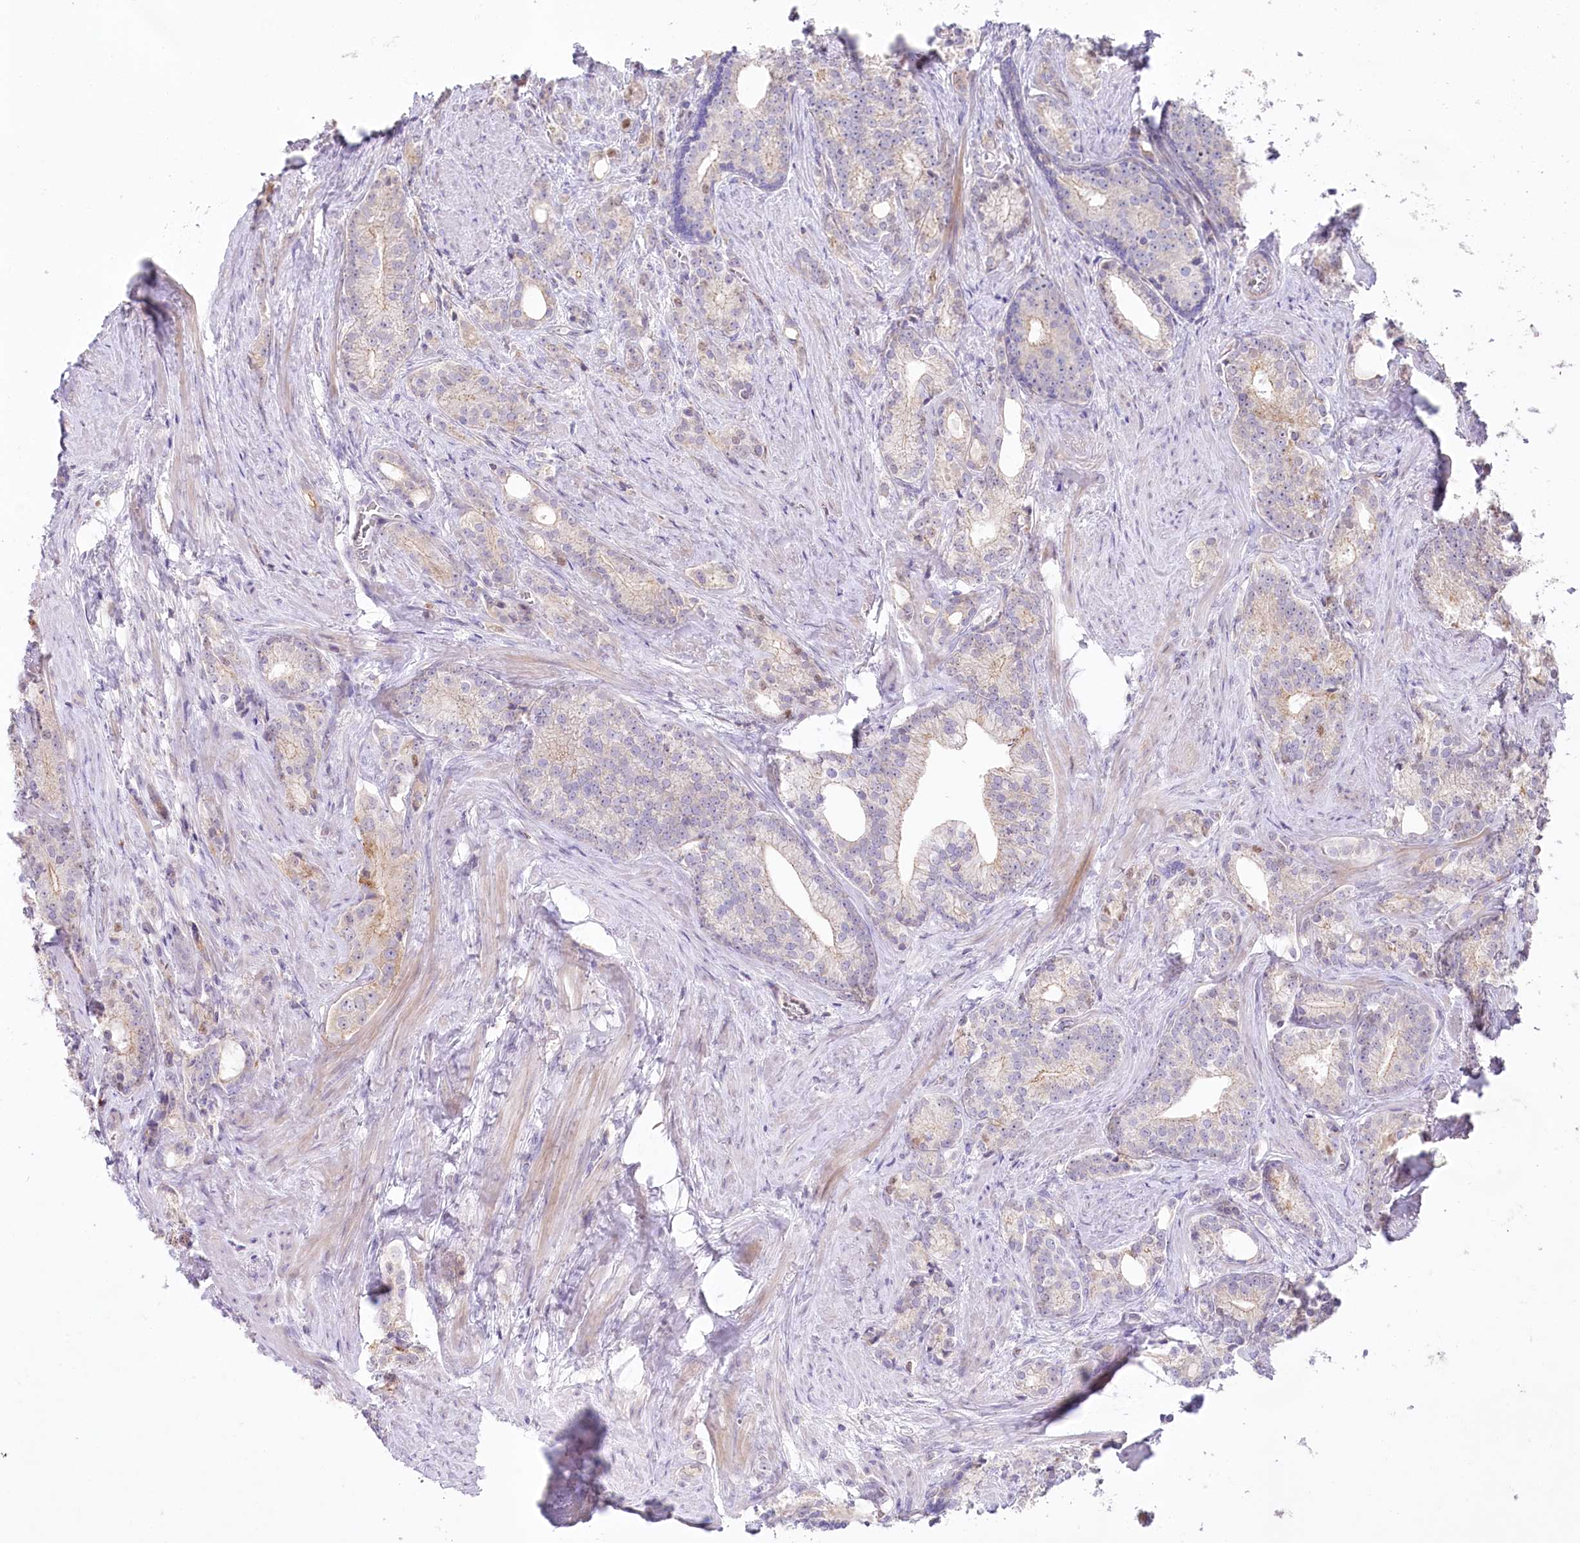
{"staining": {"intensity": "negative", "quantity": "none", "location": "none"}, "tissue": "prostate cancer", "cell_type": "Tumor cells", "image_type": "cancer", "snomed": [{"axis": "morphology", "description": "Adenocarcinoma, Low grade"}, {"axis": "topography", "description": "Prostate"}], "caption": "The immunohistochemistry (IHC) image has no significant expression in tumor cells of prostate low-grade adenocarcinoma tissue.", "gene": "SLC6A11", "patient": {"sex": "male", "age": 71}}